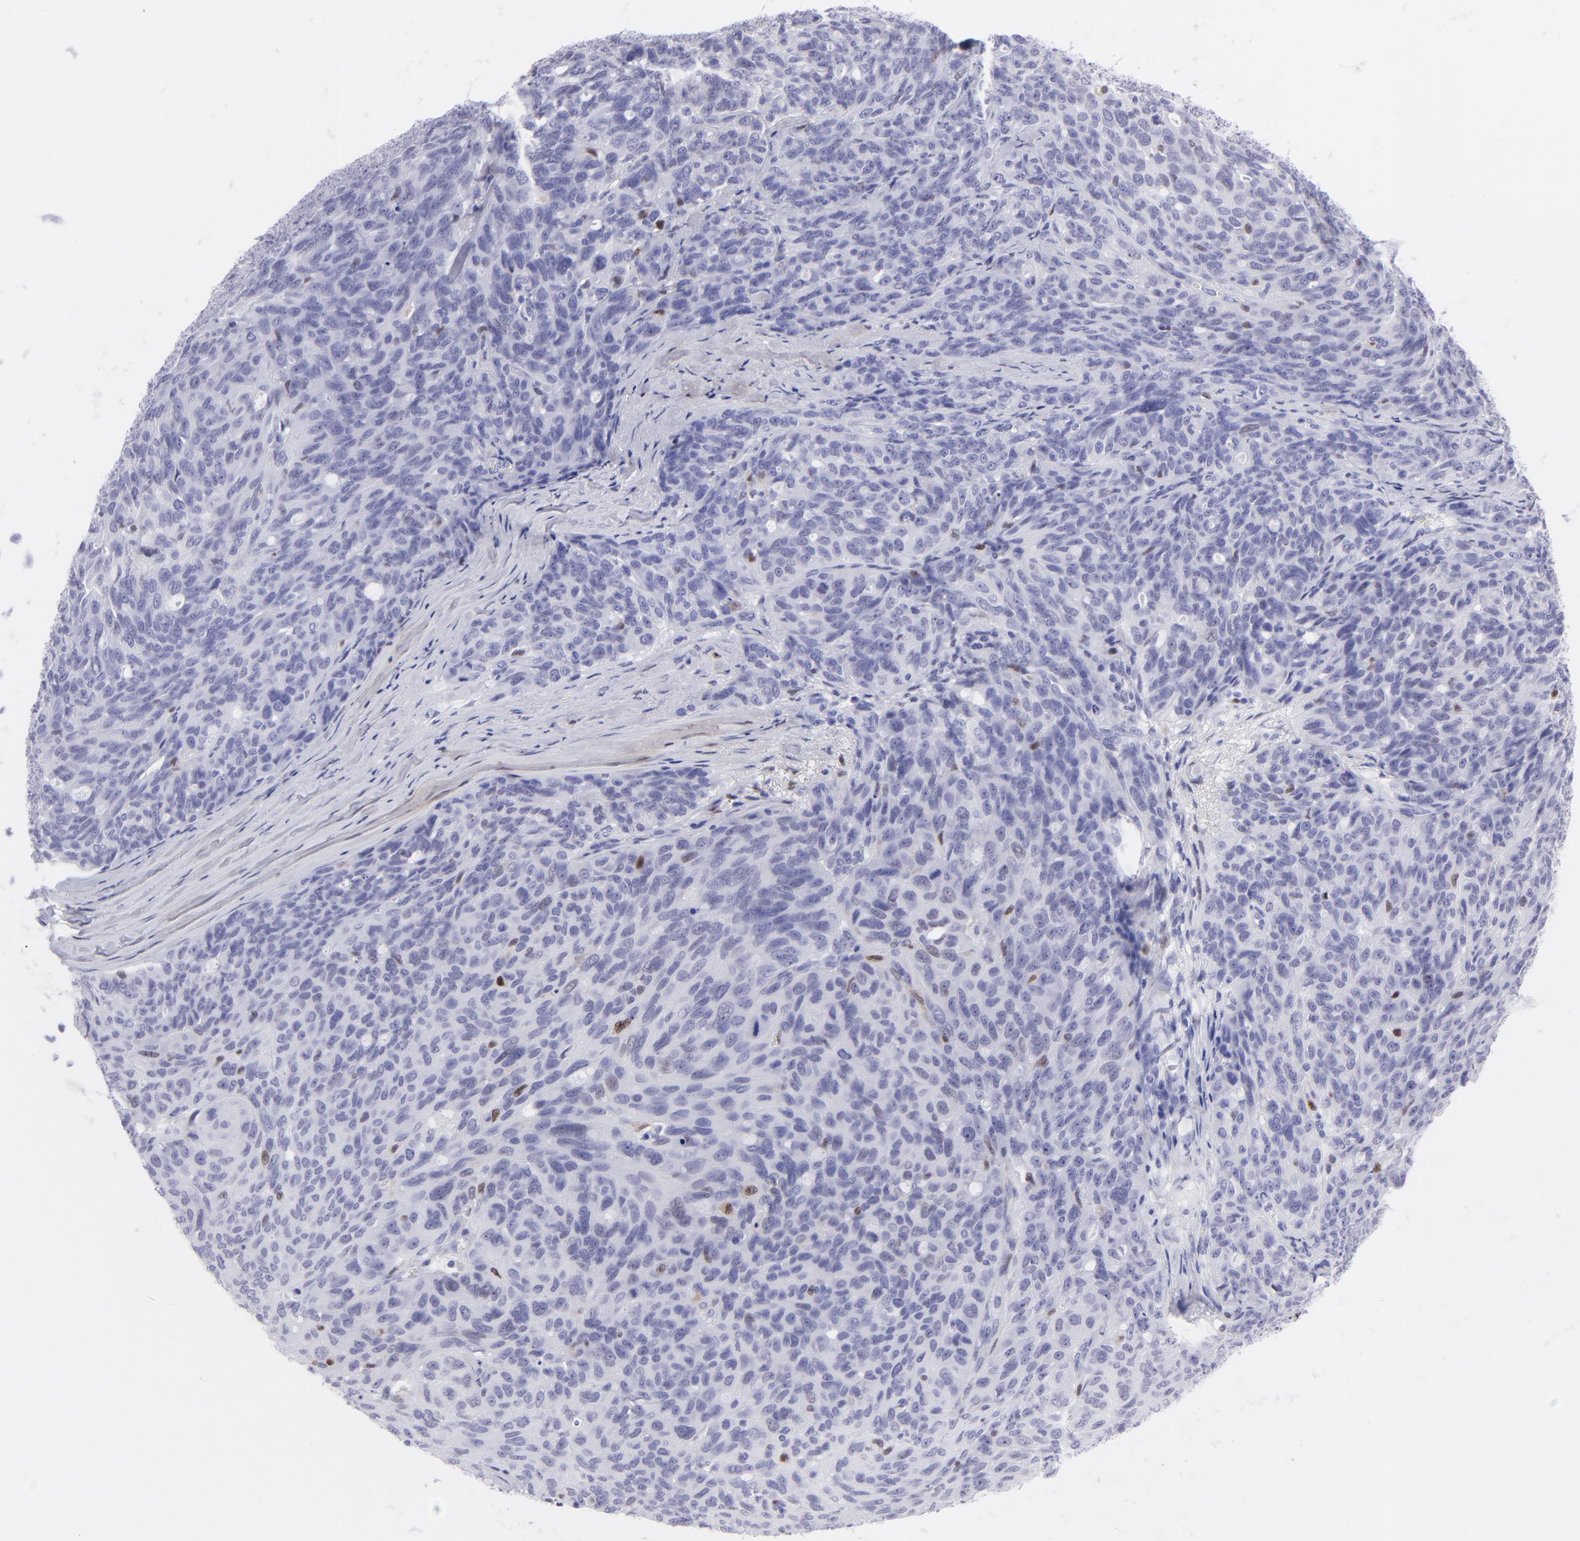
{"staining": {"intensity": "negative", "quantity": "none", "location": "none"}, "tissue": "ovarian cancer", "cell_type": "Tumor cells", "image_type": "cancer", "snomed": [{"axis": "morphology", "description": "Carcinoma, endometroid"}, {"axis": "topography", "description": "Ovary"}], "caption": "The micrograph shows no staining of tumor cells in endometroid carcinoma (ovarian).", "gene": "MITF", "patient": {"sex": "female", "age": 60}}